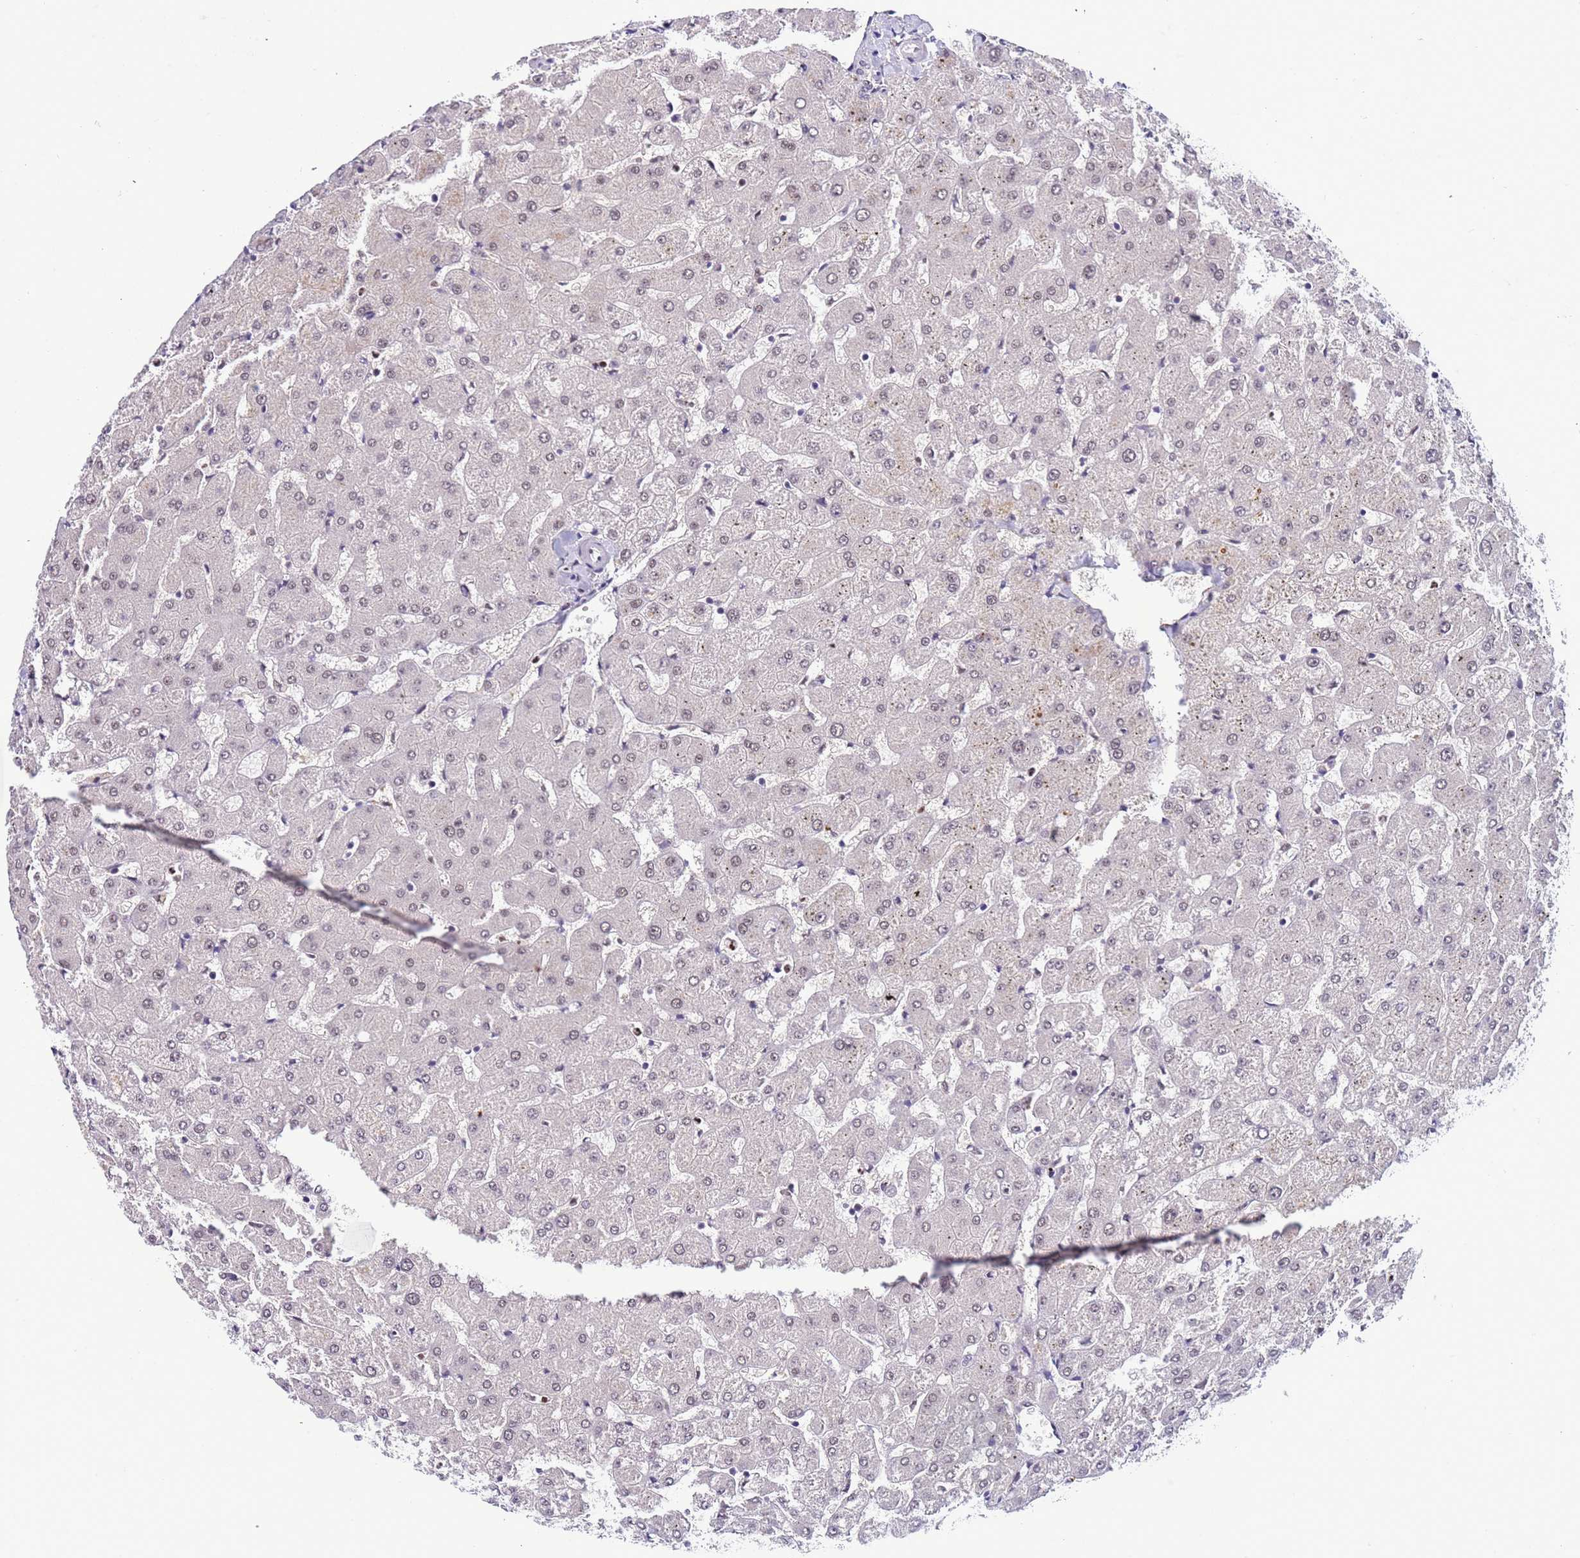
{"staining": {"intensity": "negative", "quantity": "none", "location": "none"}, "tissue": "liver", "cell_type": "Cholangiocytes", "image_type": "normal", "snomed": [{"axis": "morphology", "description": "Normal tissue, NOS"}, {"axis": "topography", "description": "Liver"}], "caption": "DAB immunohistochemical staining of normal human liver demonstrates no significant positivity in cholangiocytes. The staining was performed using DAB (3,3'-diaminobenzidine) to visualize the protein expression in brown, while the nuclei were stained in blue with hematoxylin (Magnification: 20x).", "gene": "SRRT", "patient": {"sex": "female", "age": 63}}